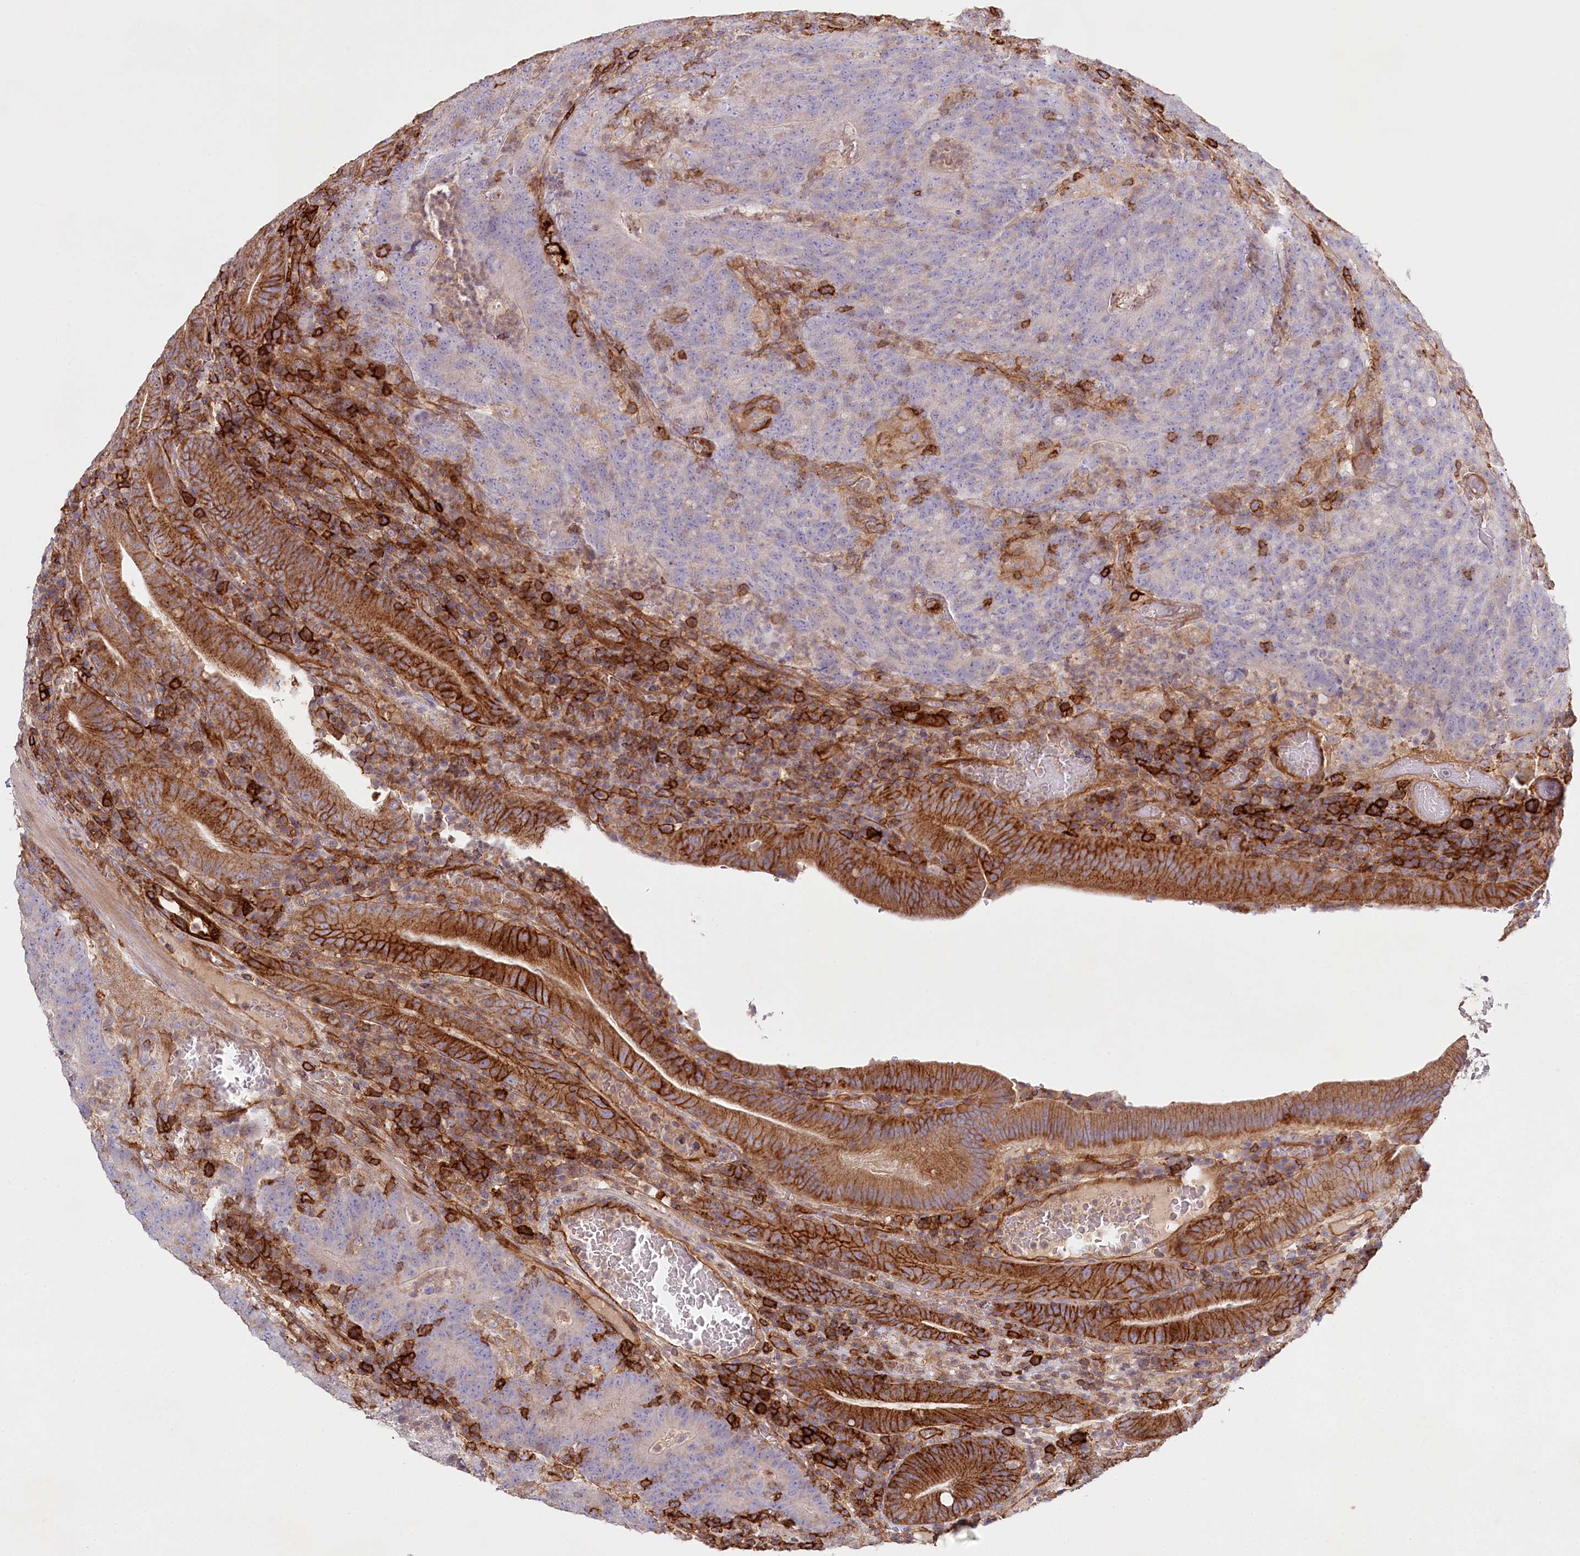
{"staining": {"intensity": "negative", "quantity": "none", "location": "none"}, "tissue": "colorectal cancer", "cell_type": "Tumor cells", "image_type": "cancer", "snomed": [{"axis": "morphology", "description": "Normal tissue, NOS"}, {"axis": "morphology", "description": "Adenocarcinoma, NOS"}, {"axis": "topography", "description": "Colon"}], "caption": "The photomicrograph shows no significant positivity in tumor cells of colorectal adenocarcinoma.", "gene": "RBP5", "patient": {"sex": "female", "age": 75}}